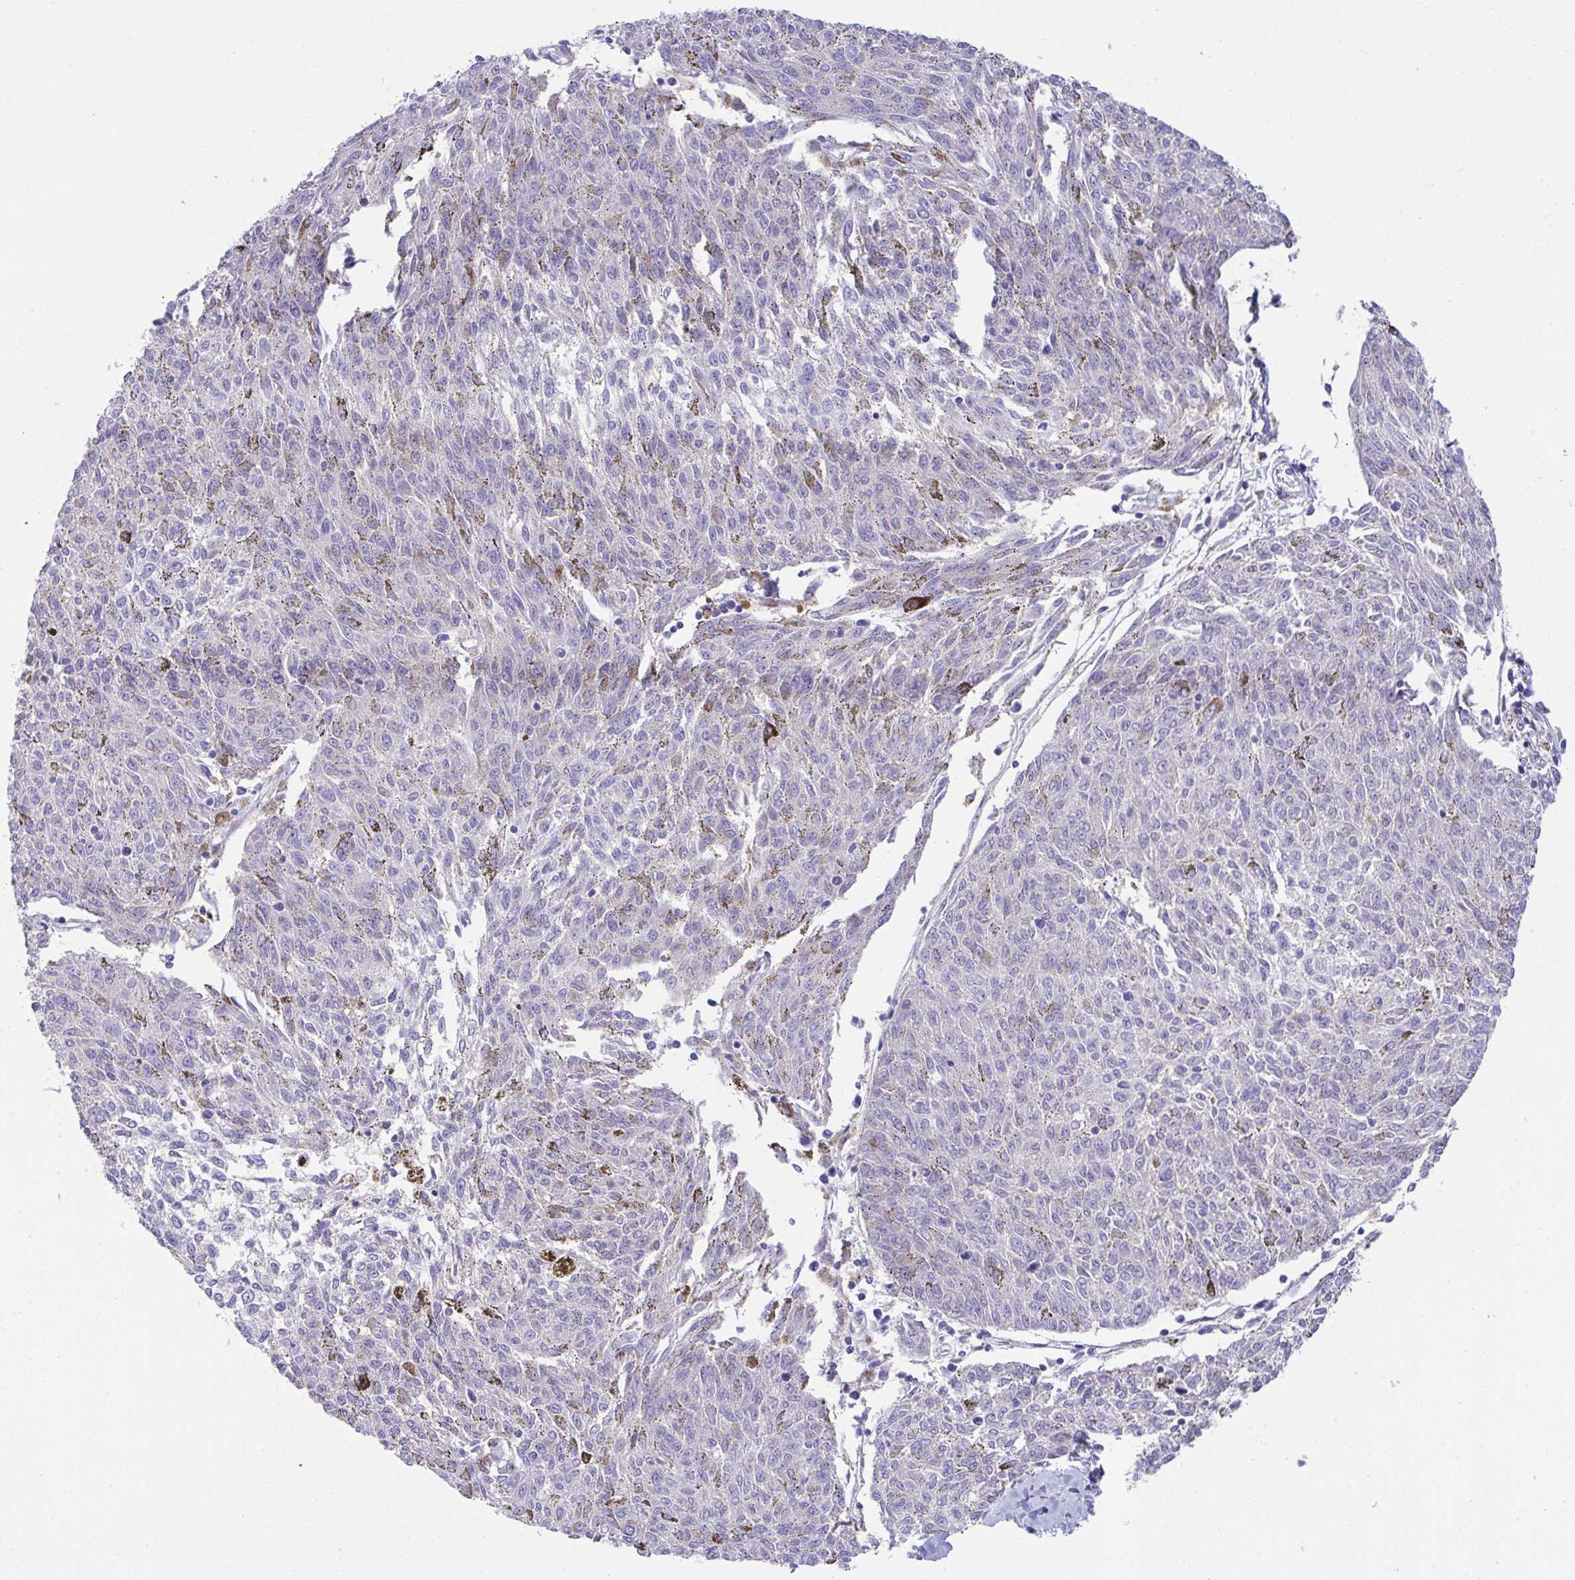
{"staining": {"intensity": "negative", "quantity": "none", "location": "none"}, "tissue": "melanoma", "cell_type": "Tumor cells", "image_type": "cancer", "snomed": [{"axis": "morphology", "description": "Malignant melanoma, NOS"}, {"axis": "topography", "description": "Skin"}], "caption": "An immunohistochemistry histopathology image of melanoma is shown. There is no staining in tumor cells of melanoma. The staining was performed using DAB to visualize the protein expression in brown, while the nuclei were stained in blue with hematoxylin (Magnification: 20x).", "gene": "PLEKHH1", "patient": {"sex": "female", "age": 72}}